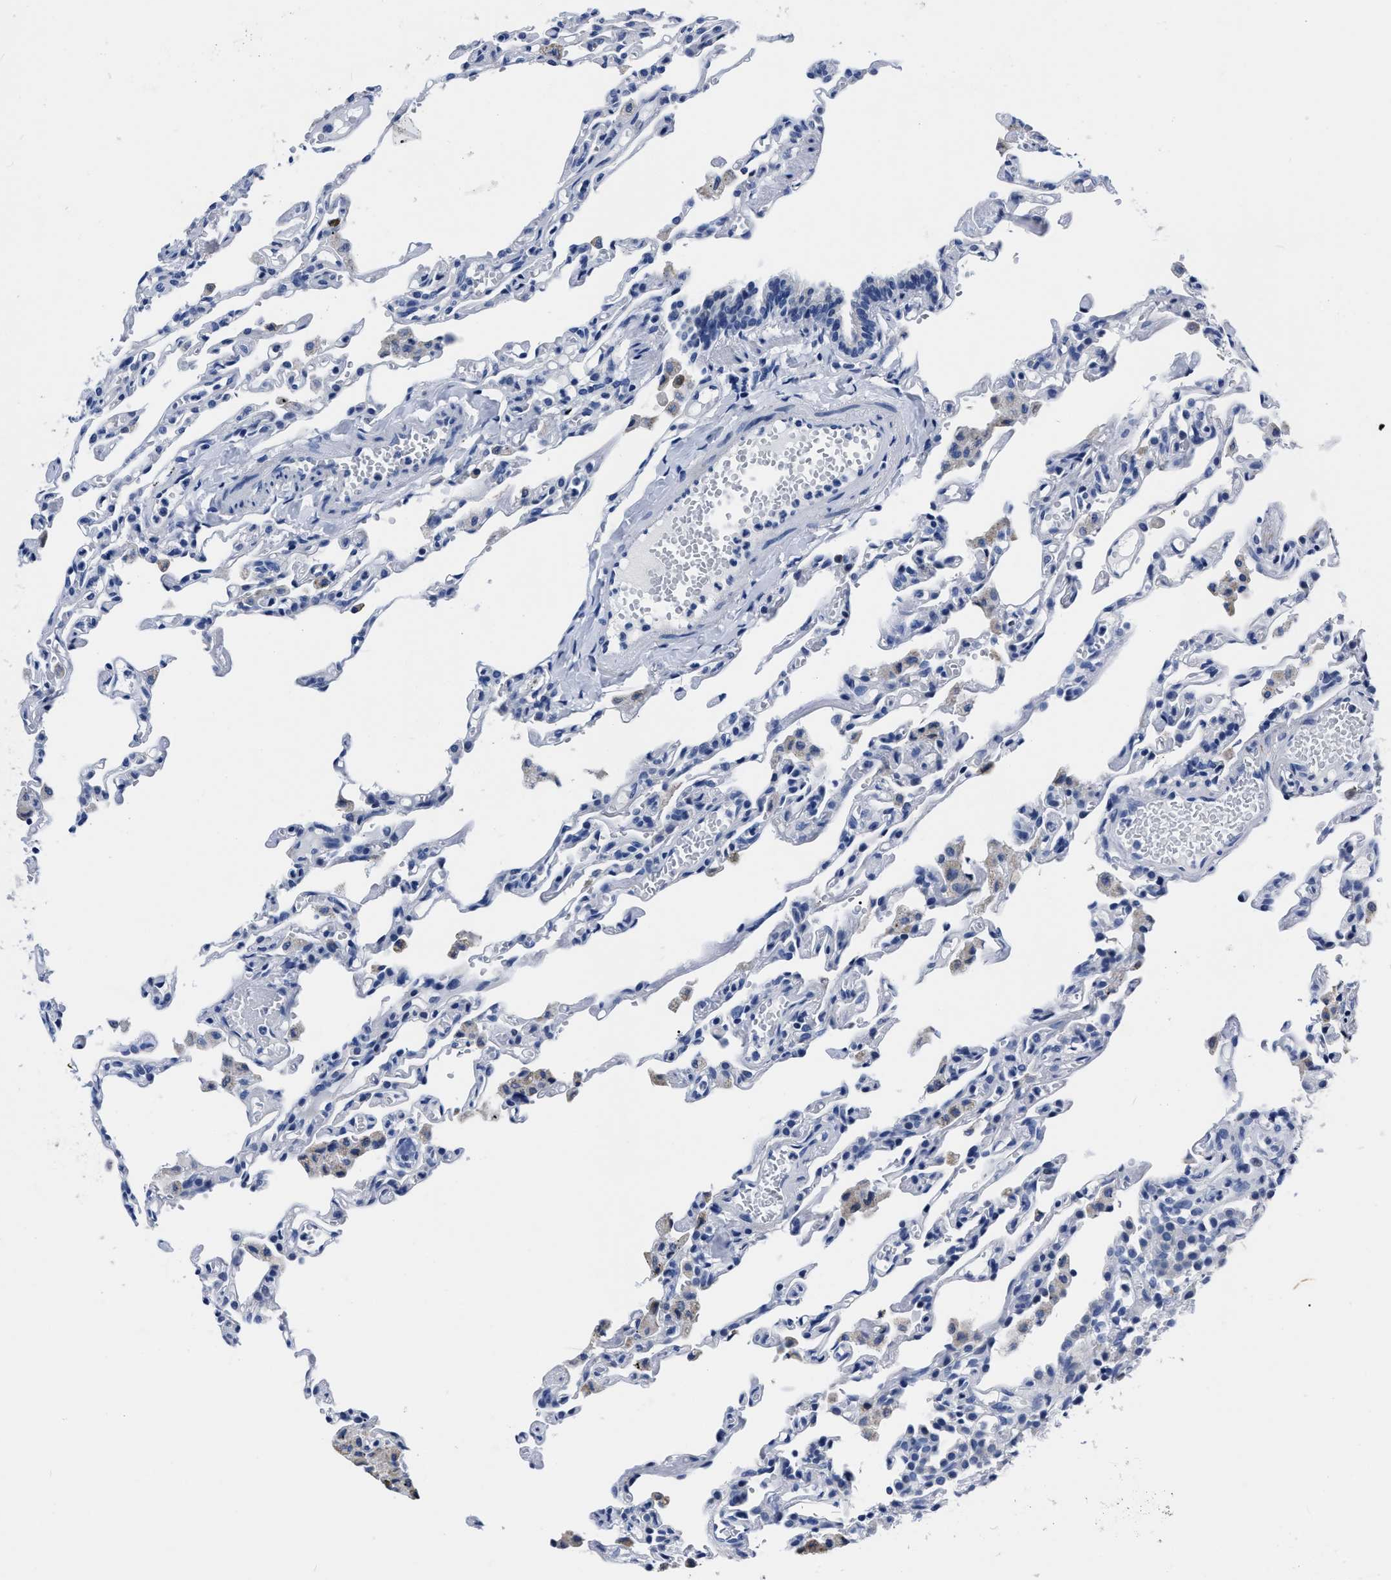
{"staining": {"intensity": "negative", "quantity": "none", "location": "none"}, "tissue": "lung", "cell_type": "Alveolar cells", "image_type": "normal", "snomed": [{"axis": "morphology", "description": "Normal tissue, NOS"}, {"axis": "topography", "description": "Lung"}], "caption": "Photomicrograph shows no protein positivity in alveolar cells of unremarkable lung. Nuclei are stained in blue.", "gene": "MOV10L1", "patient": {"sex": "male", "age": 21}}